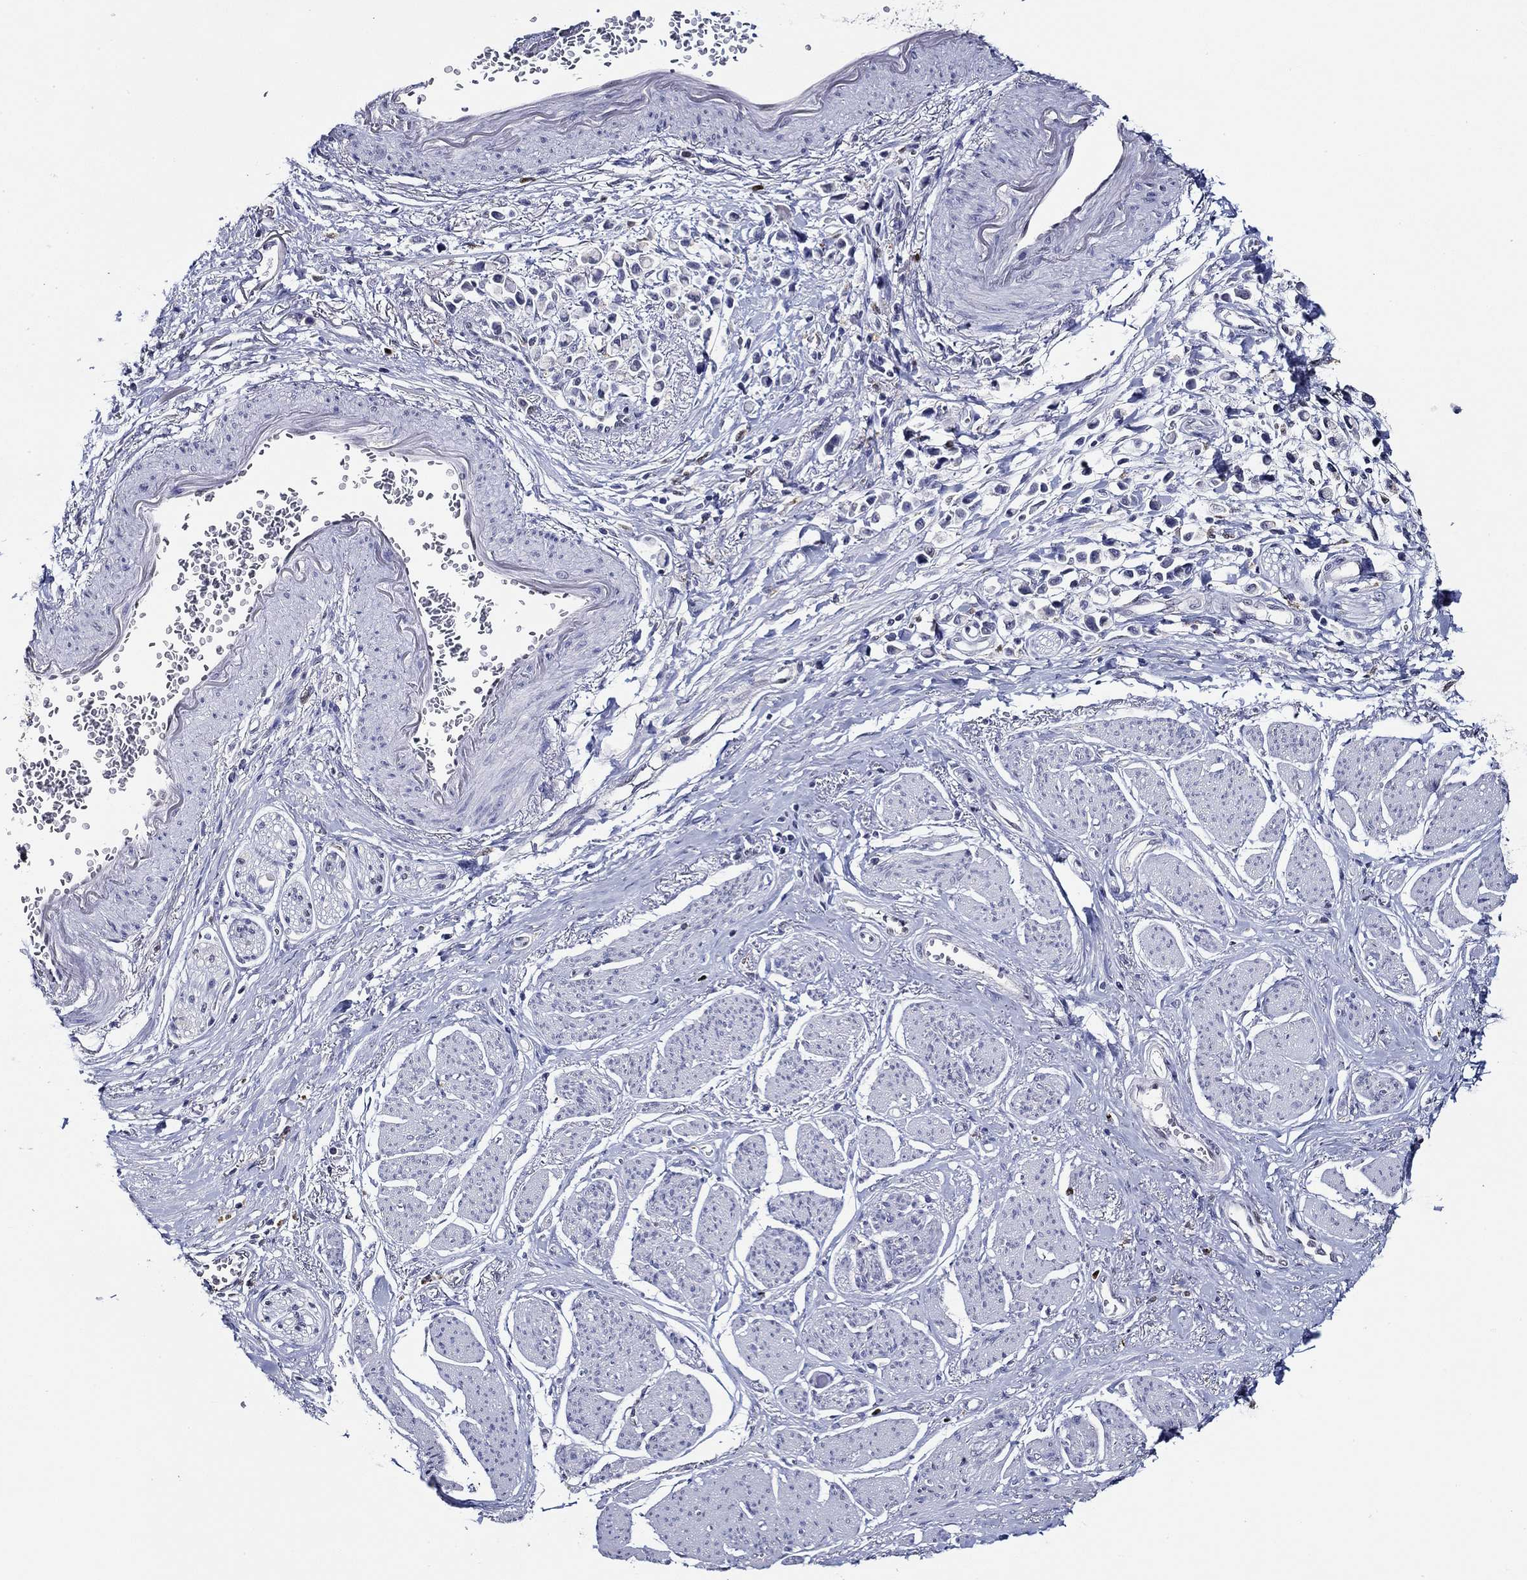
{"staining": {"intensity": "negative", "quantity": "none", "location": "none"}, "tissue": "stomach cancer", "cell_type": "Tumor cells", "image_type": "cancer", "snomed": [{"axis": "morphology", "description": "Adenocarcinoma, NOS"}, {"axis": "topography", "description": "Stomach"}], "caption": "Stomach cancer (adenocarcinoma) stained for a protein using immunohistochemistry shows no positivity tumor cells.", "gene": "GATA2", "patient": {"sex": "female", "age": 81}}